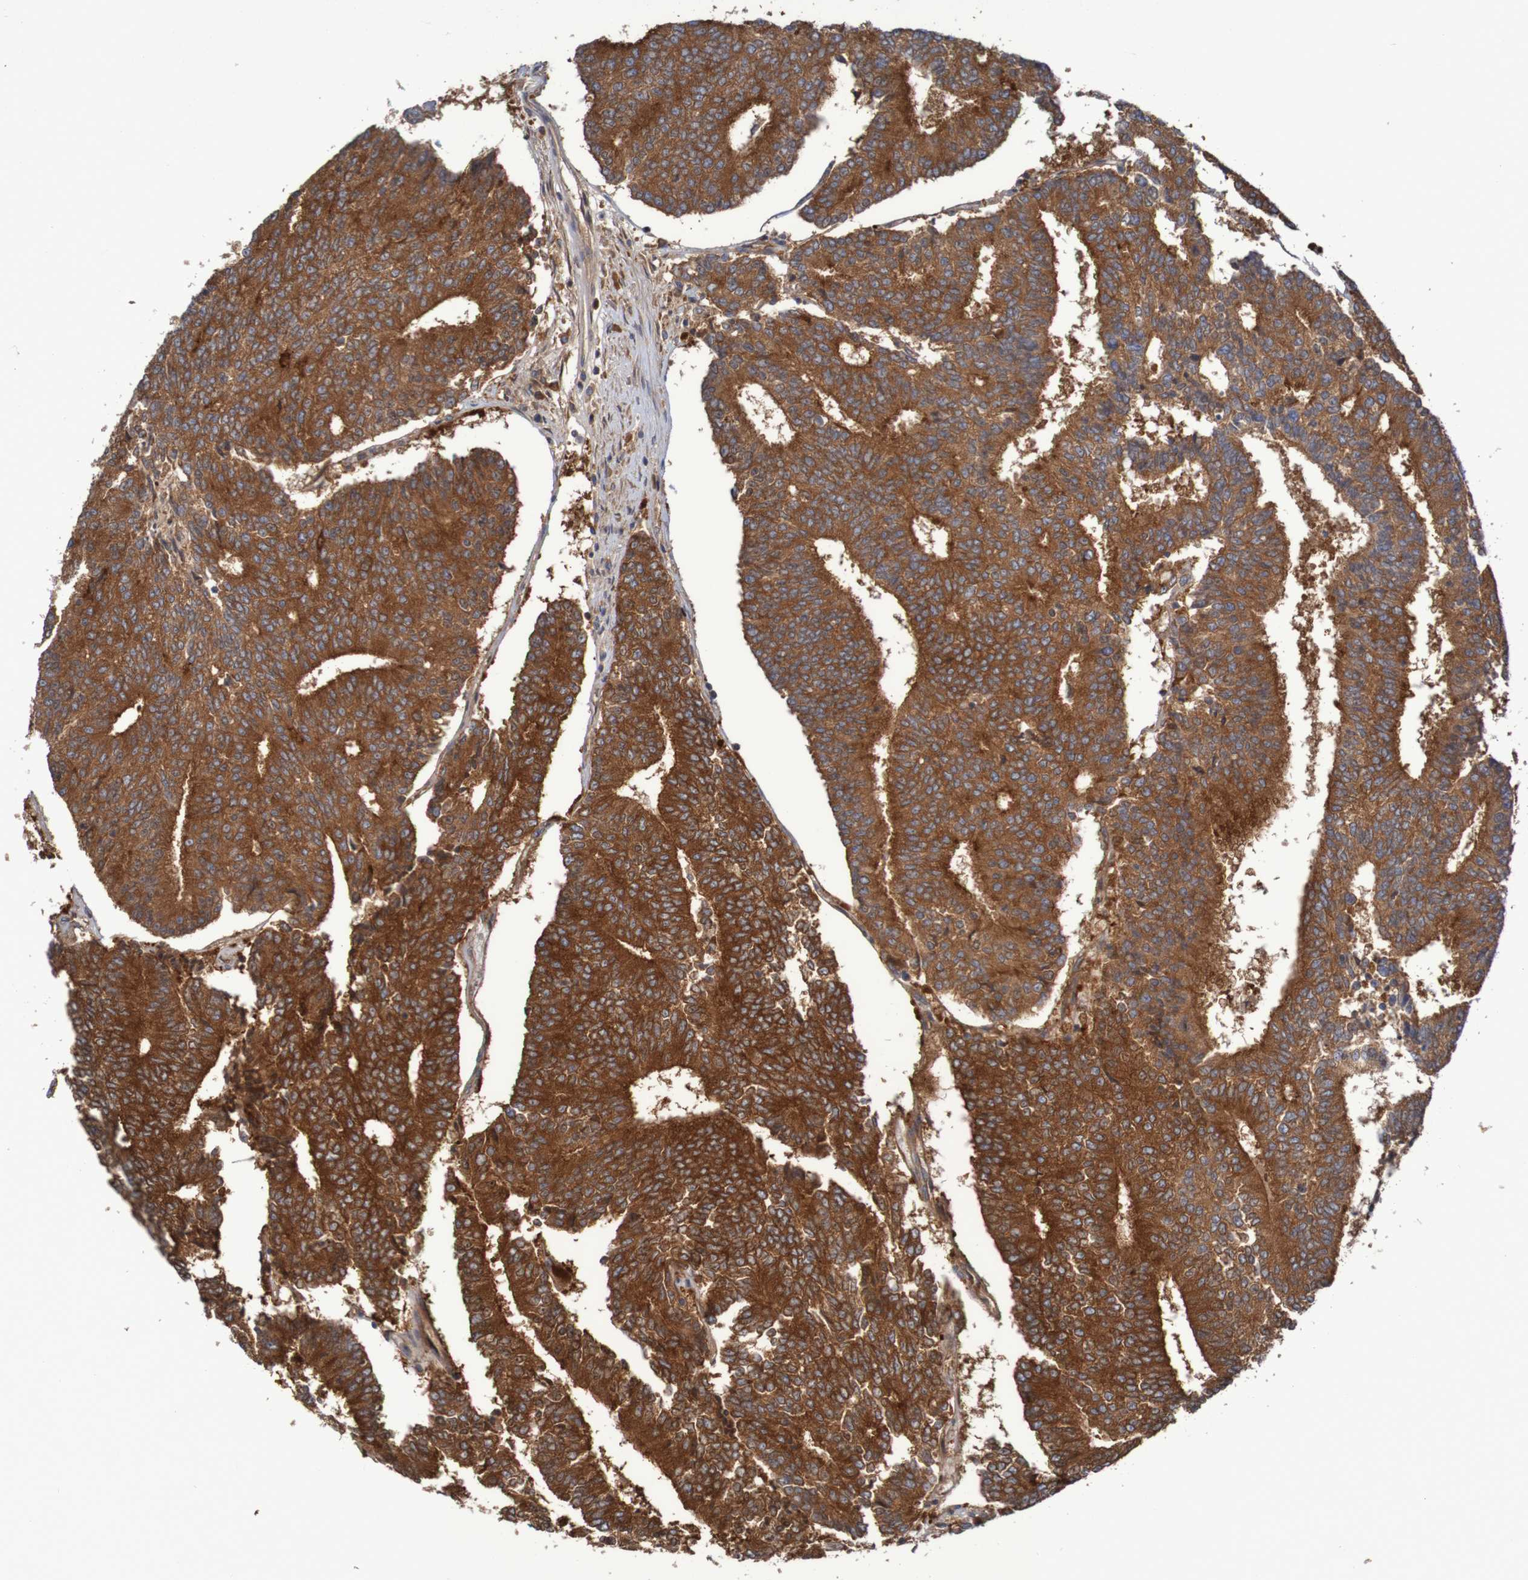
{"staining": {"intensity": "strong", "quantity": ">75%", "location": "cytoplasmic/membranous"}, "tissue": "prostate cancer", "cell_type": "Tumor cells", "image_type": "cancer", "snomed": [{"axis": "morphology", "description": "Normal tissue, NOS"}, {"axis": "morphology", "description": "Adenocarcinoma, High grade"}, {"axis": "topography", "description": "Prostate"}, {"axis": "topography", "description": "Seminal veicle"}], "caption": "Immunohistochemistry (IHC) photomicrograph of prostate cancer (high-grade adenocarcinoma) stained for a protein (brown), which exhibits high levels of strong cytoplasmic/membranous positivity in approximately >75% of tumor cells.", "gene": "LRRC47", "patient": {"sex": "male", "age": 55}}